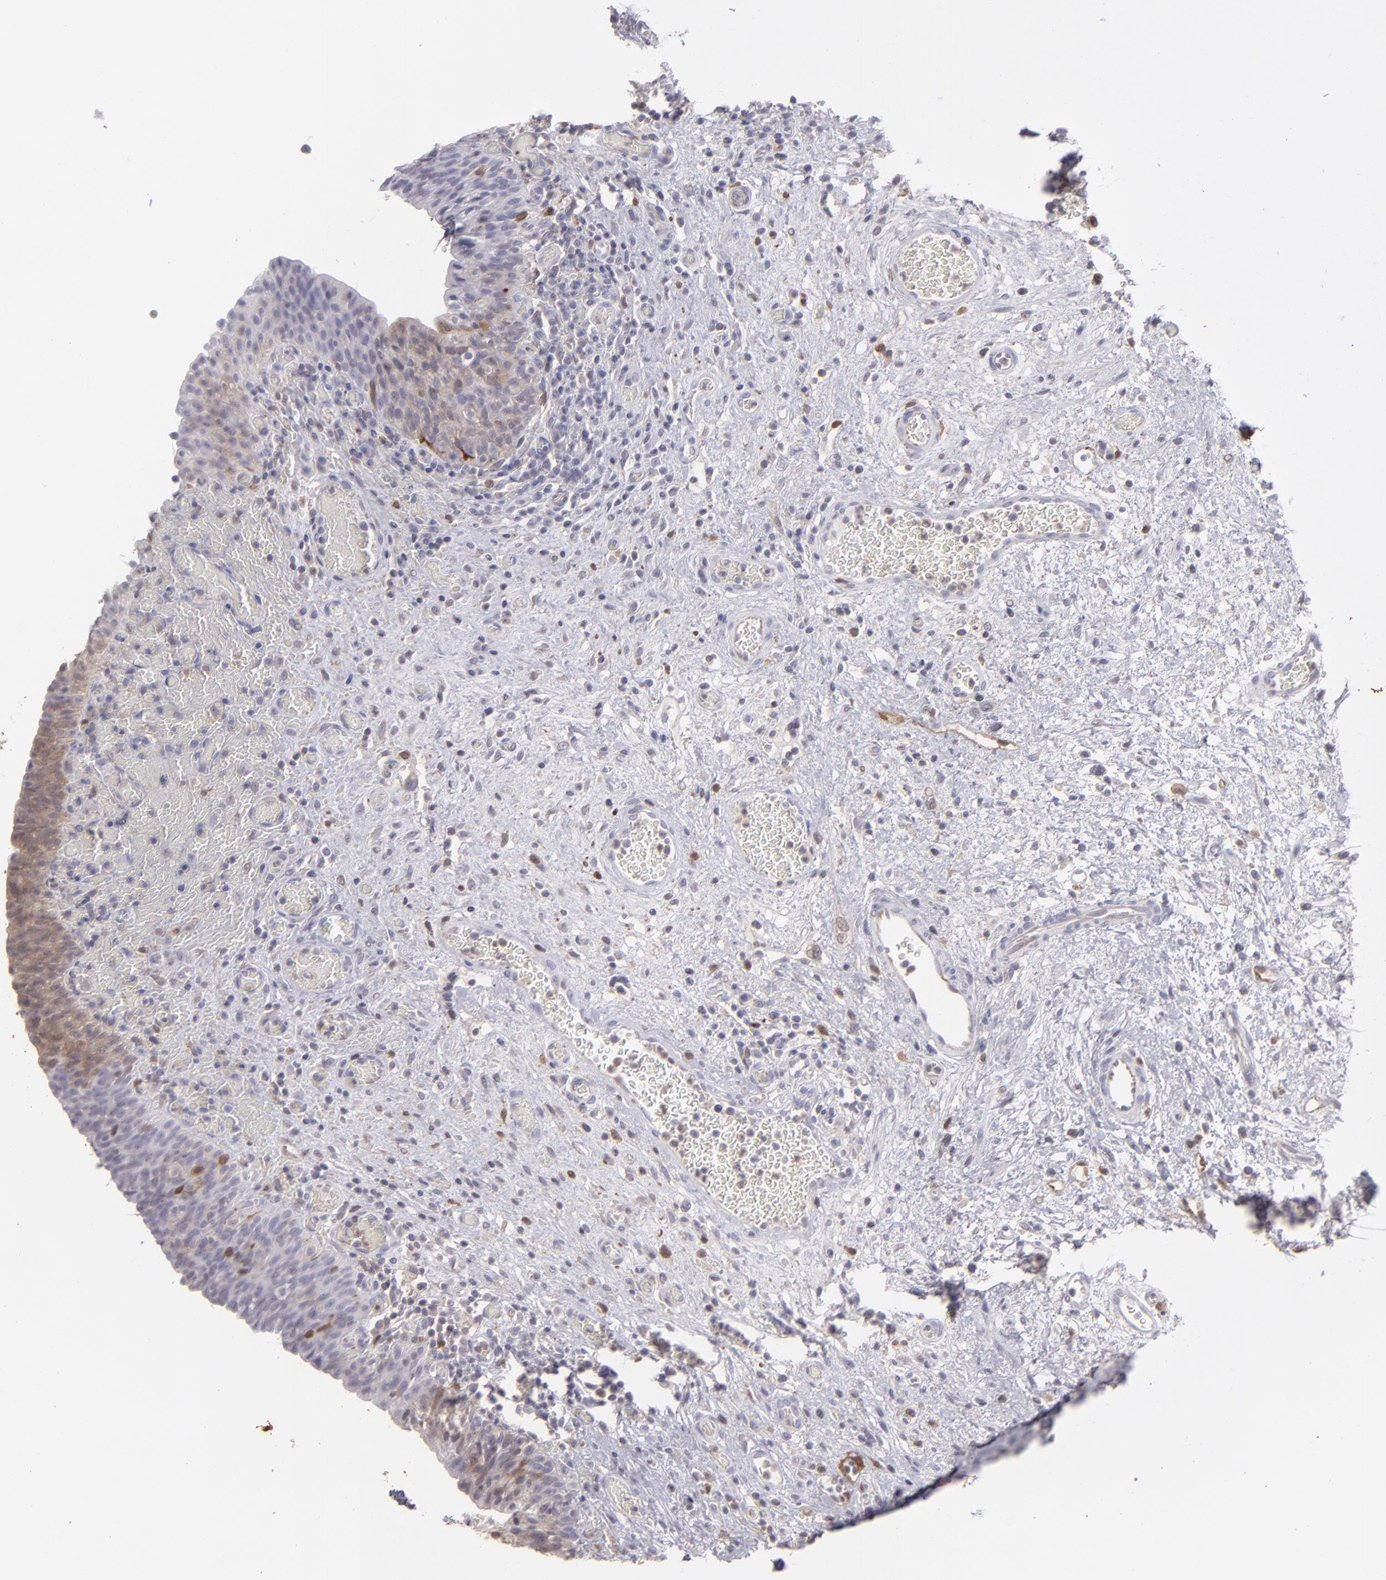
{"staining": {"intensity": "moderate", "quantity": ">75%", "location": "cytoplasmic/membranous"}, "tissue": "urinary bladder", "cell_type": "Urothelial cells", "image_type": "normal", "snomed": [{"axis": "morphology", "description": "Normal tissue, NOS"}, {"axis": "morphology", "description": "Urothelial carcinoma, High grade"}, {"axis": "topography", "description": "Urinary bladder"}], "caption": "Immunohistochemical staining of unremarkable human urinary bladder displays >75% levels of moderate cytoplasmic/membranous protein positivity in approximately >75% of urothelial cells.", "gene": "SEMA3G", "patient": {"sex": "male", "age": 51}}